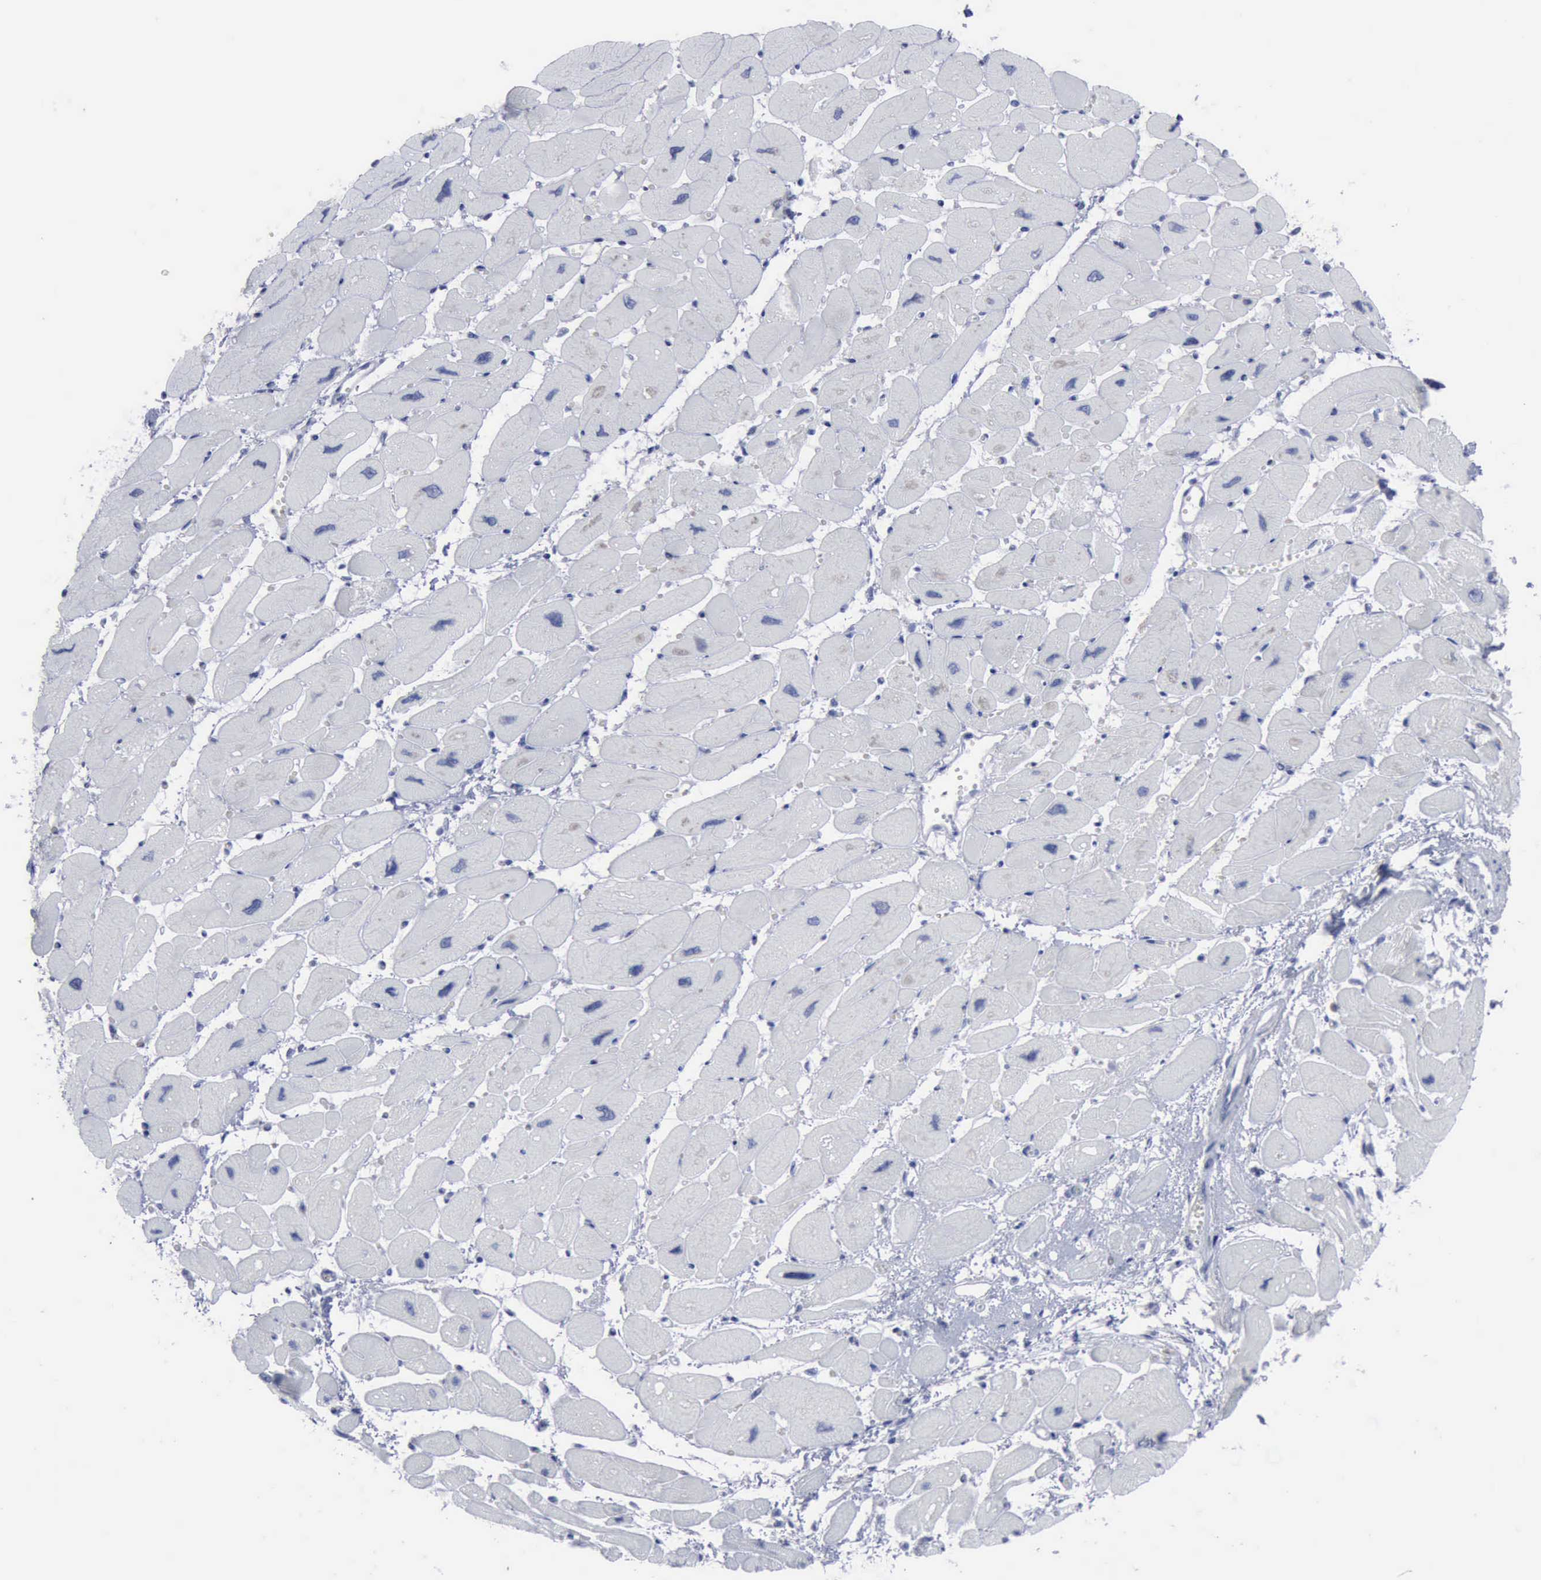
{"staining": {"intensity": "negative", "quantity": "none", "location": "none"}, "tissue": "heart muscle", "cell_type": "Cardiomyocytes", "image_type": "normal", "snomed": [{"axis": "morphology", "description": "Normal tissue, NOS"}, {"axis": "topography", "description": "Heart"}], "caption": "Protein analysis of normal heart muscle reveals no significant staining in cardiomyocytes.", "gene": "CSTA", "patient": {"sex": "female", "age": 54}}